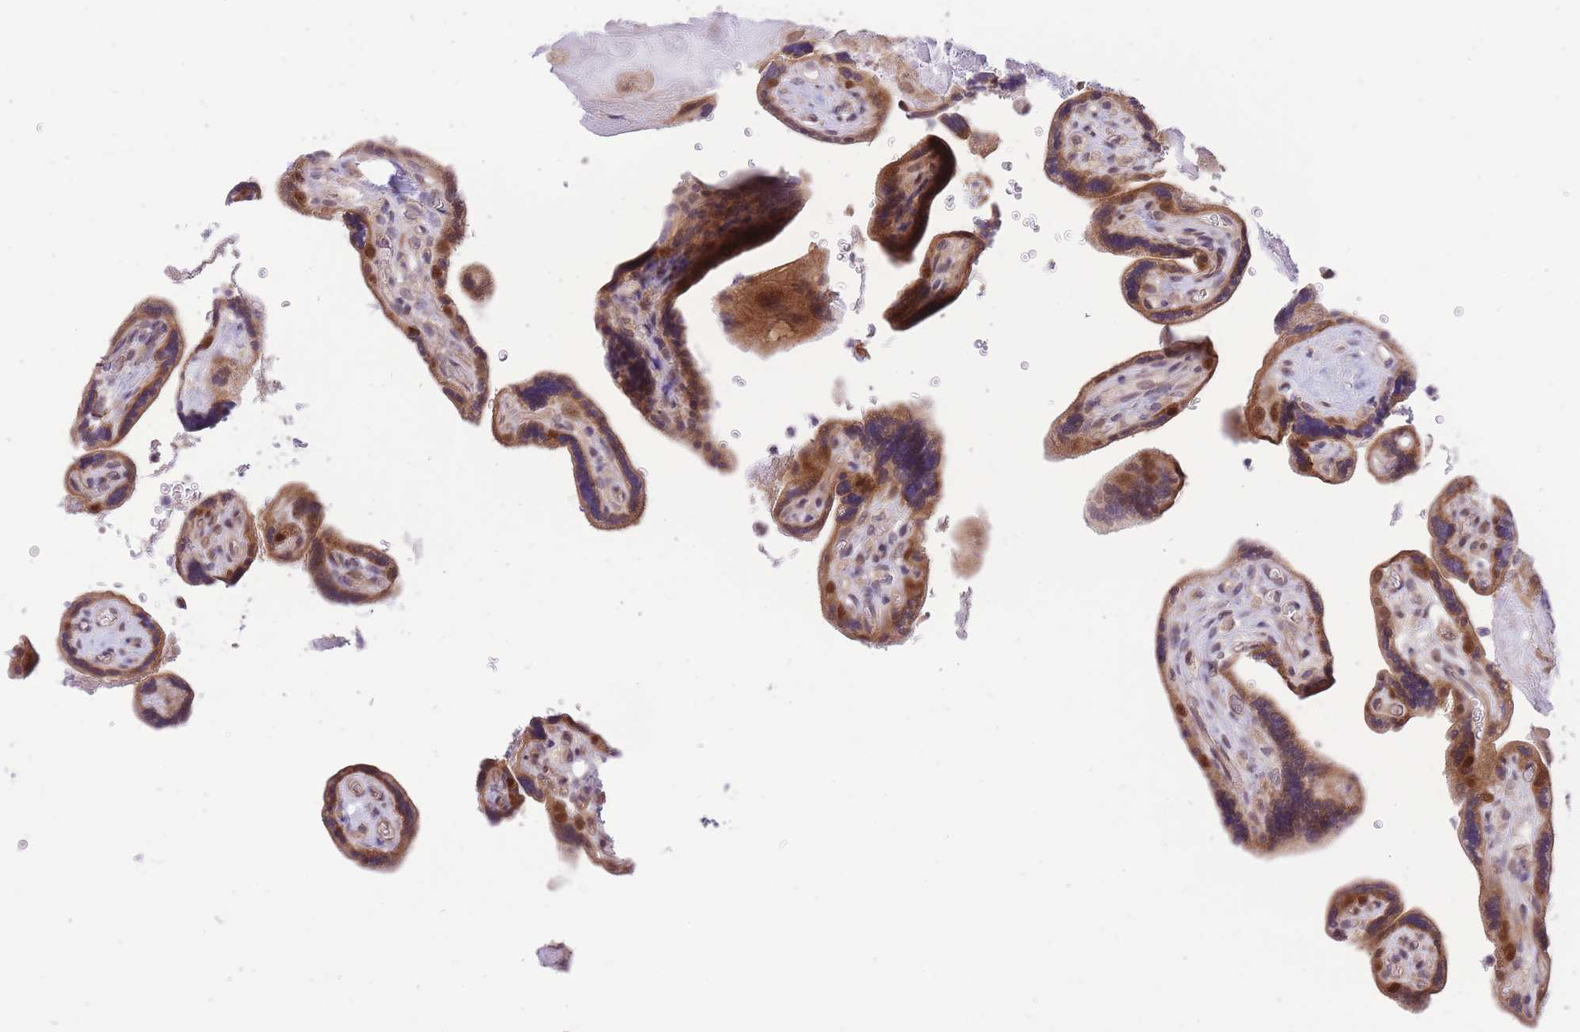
{"staining": {"intensity": "strong", "quantity": ">75%", "location": "cytoplasmic/membranous,nuclear"}, "tissue": "placenta", "cell_type": "Trophoblastic cells", "image_type": "normal", "snomed": [{"axis": "morphology", "description": "Normal tissue, NOS"}, {"axis": "topography", "description": "Placenta"}], "caption": "Trophoblastic cells display high levels of strong cytoplasmic/membranous,nuclear expression in about >75% of cells in unremarkable human placenta. The protein is stained brown, and the nuclei are stained in blue (DAB IHC with brightfield microscopy, high magnification).", "gene": "MINDY2", "patient": {"sex": "female", "age": 39}}